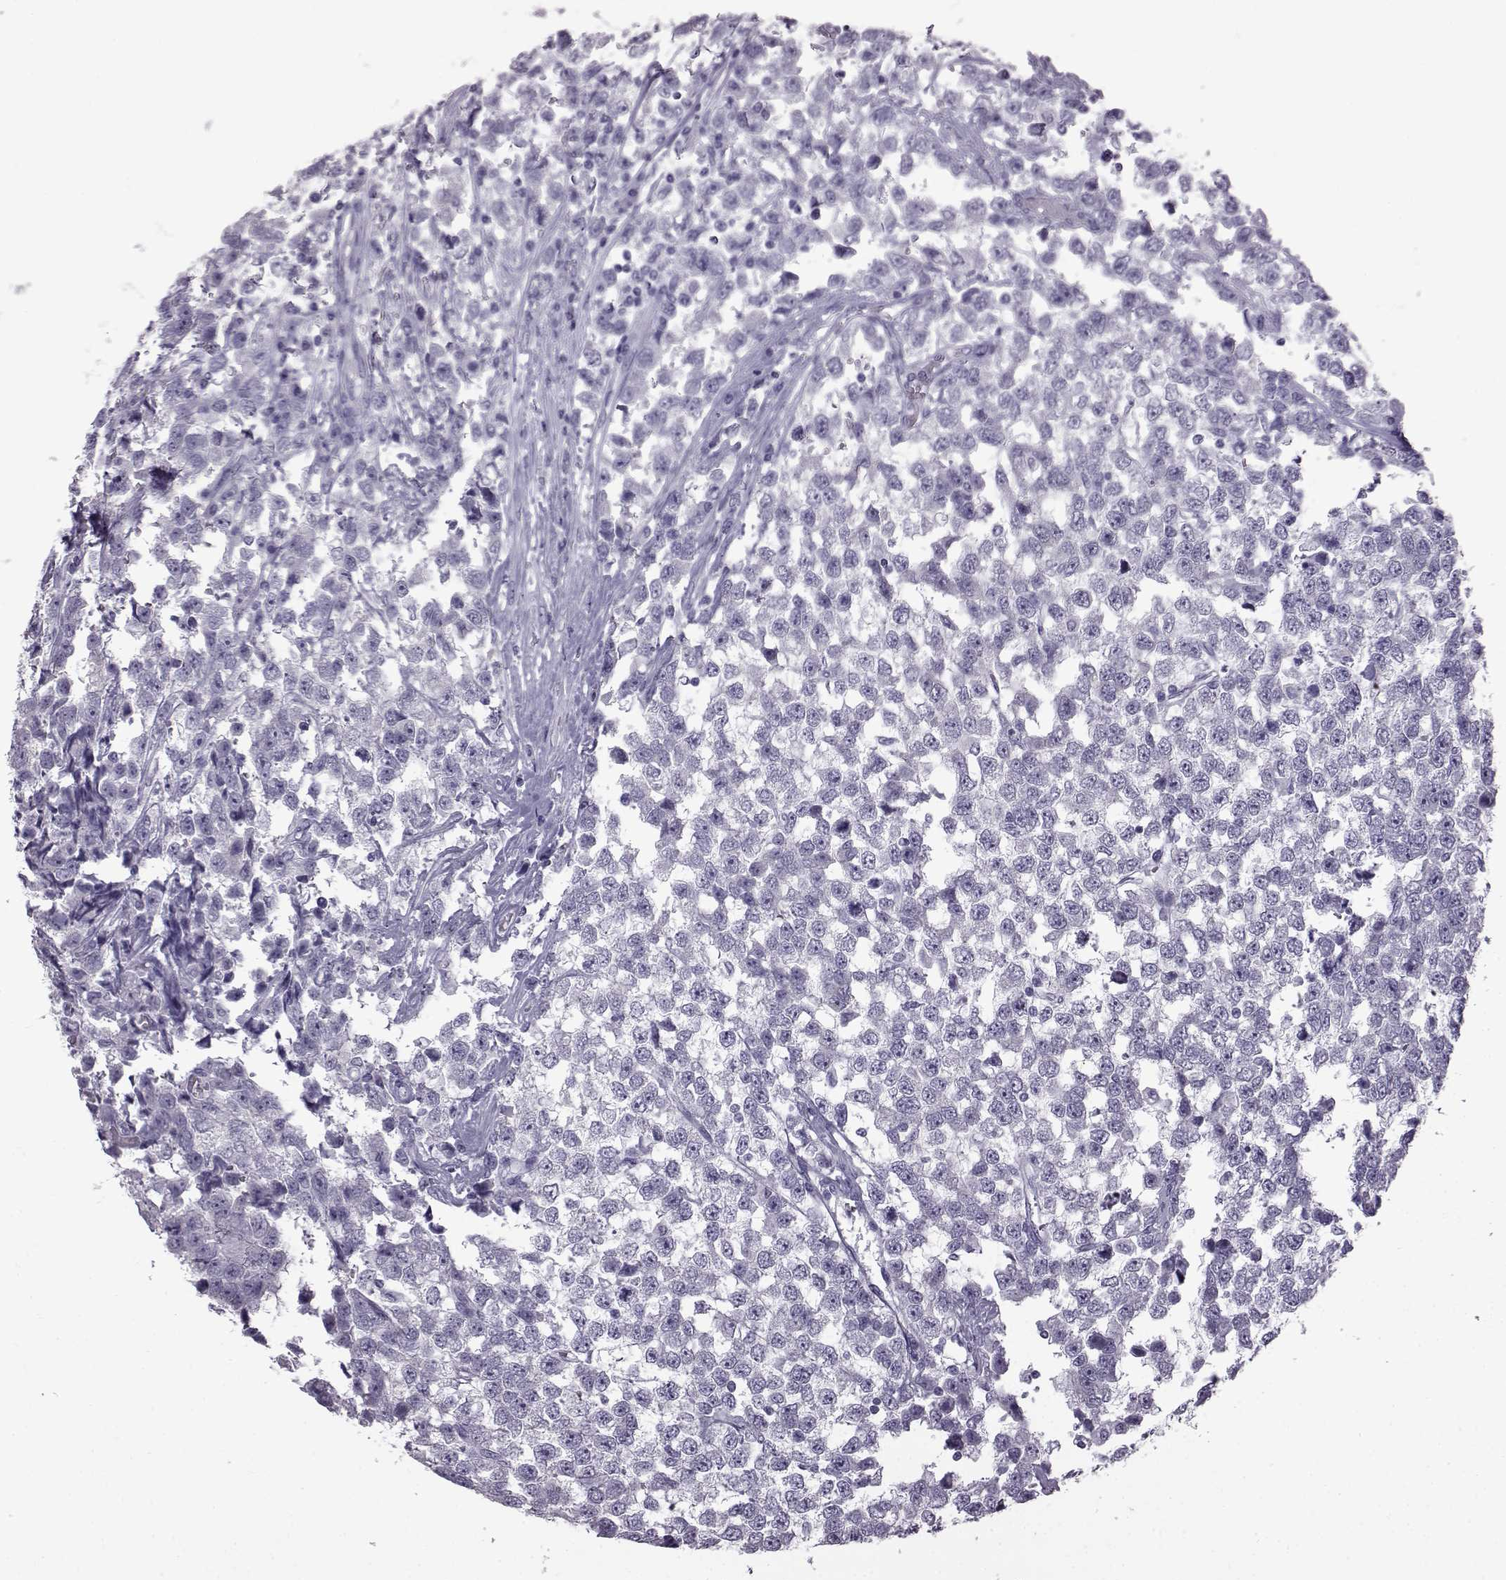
{"staining": {"intensity": "negative", "quantity": "none", "location": "none"}, "tissue": "testis cancer", "cell_type": "Tumor cells", "image_type": "cancer", "snomed": [{"axis": "morphology", "description": "Seminoma, NOS"}, {"axis": "topography", "description": "Testis"}], "caption": "Immunohistochemistry image of neoplastic tissue: testis seminoma stained with DAB exhibits no significant protein expression in tumor cells.", "gene": "SLC28A2", "patient": {"sex": "male", "age": 34}}